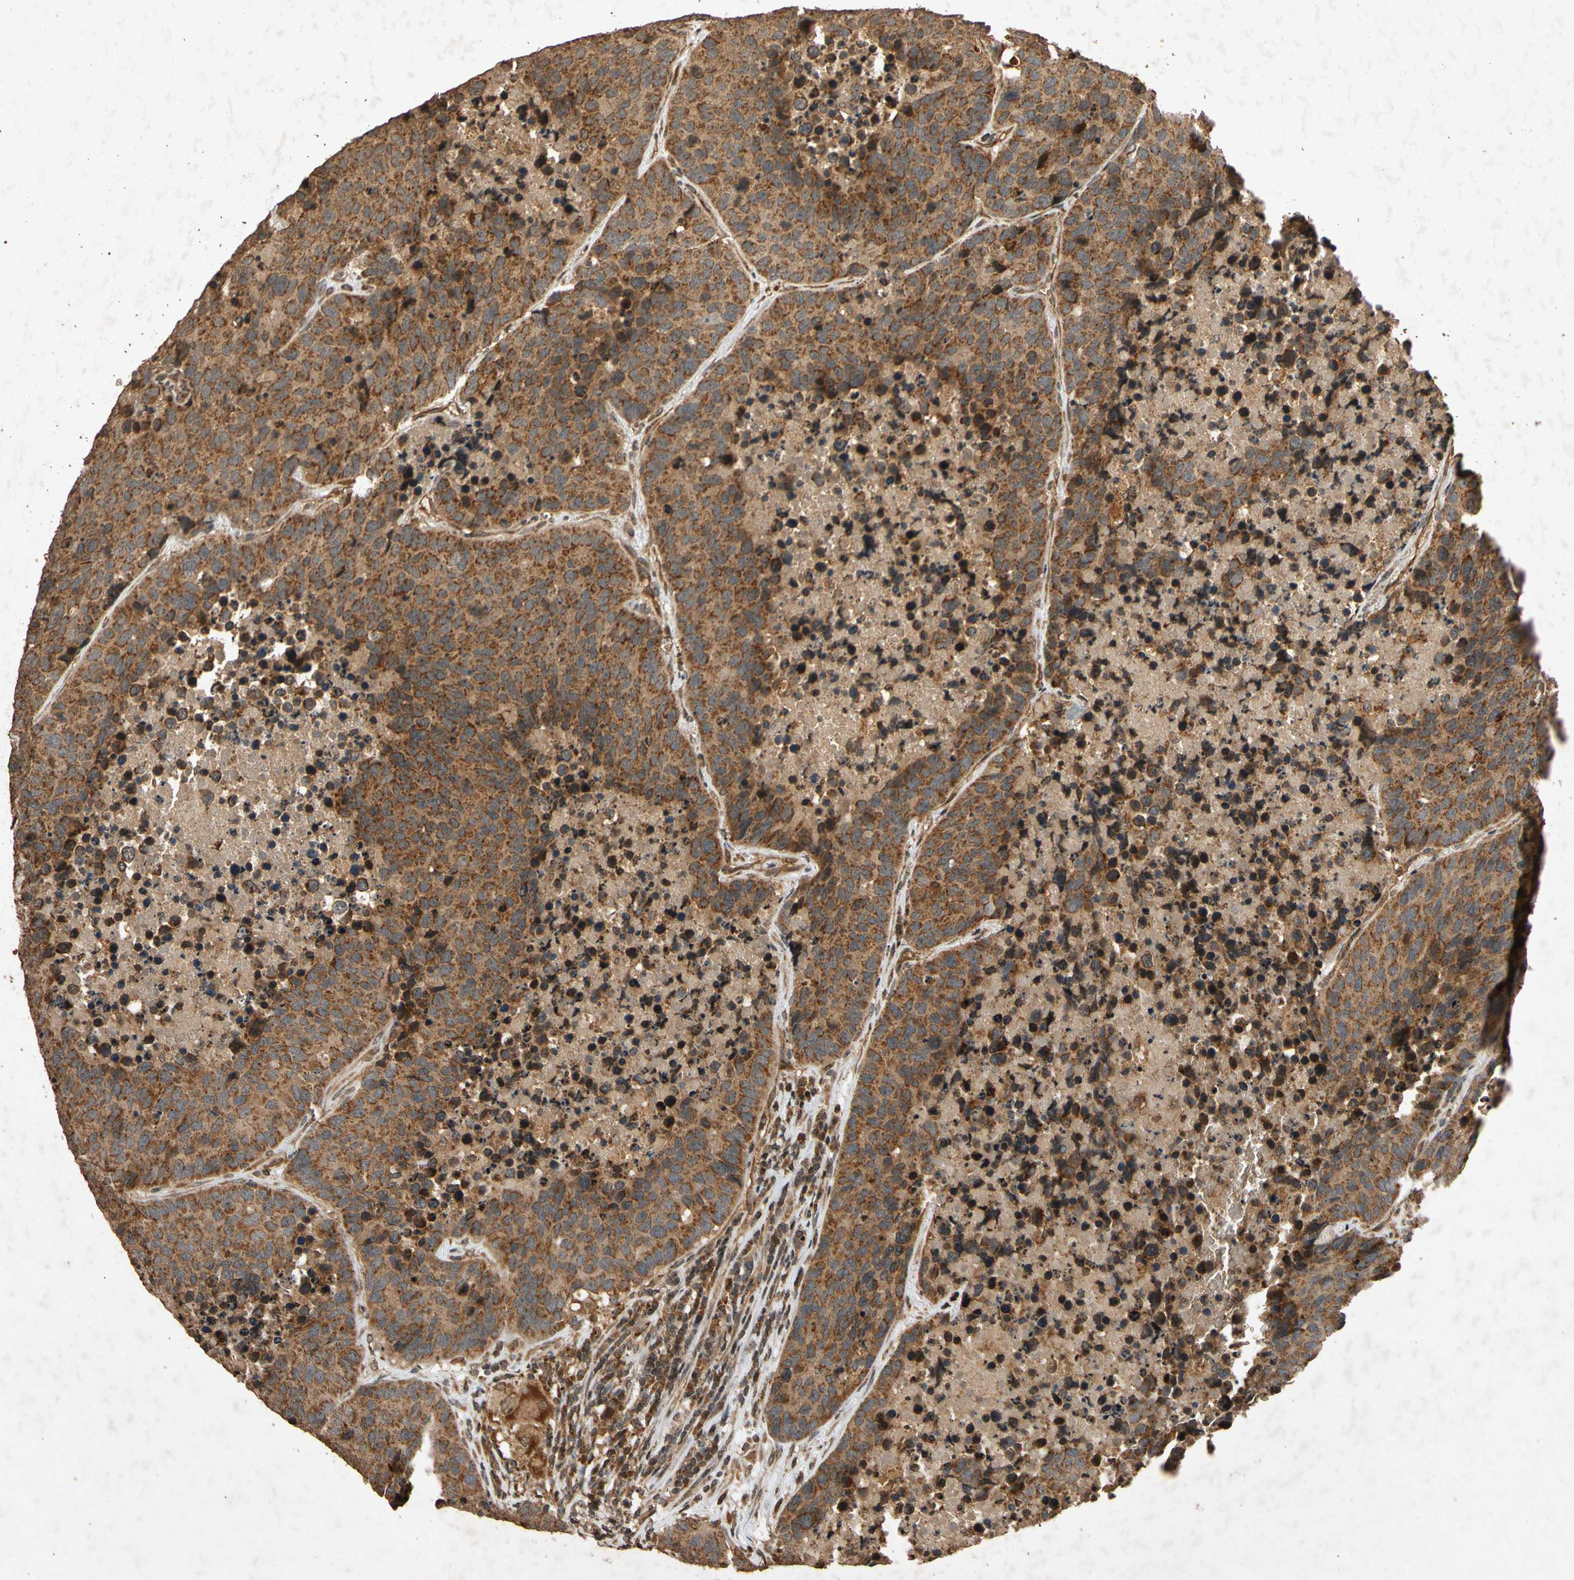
{"staining": {"intensity": "strong", "quantity": ">75%", "location": "cytoplasmic/membranous"}, "tissue": "carcinoid", "cell_type": "Tumor cells", "image_type": "cancer", "snomed": [{"axis": "morphology", "description": "Carcinoid, malignant, NOS"}, {"axis": "topography", "description": "Lung"}], "caption": "The photomicrograph shows a brown stain indicating the presence of a protein in the cytoplasmic/membranous of tumor cells in carcinoid (malignant). The protein is stained brown, and the nuclei are stained in blue (DAB (3,3'-diaminobenzidine) IHC with brightfield microscopy, high magnification).", "gene": "TXN2", "patient": {"sex": "male", "age": 60}}